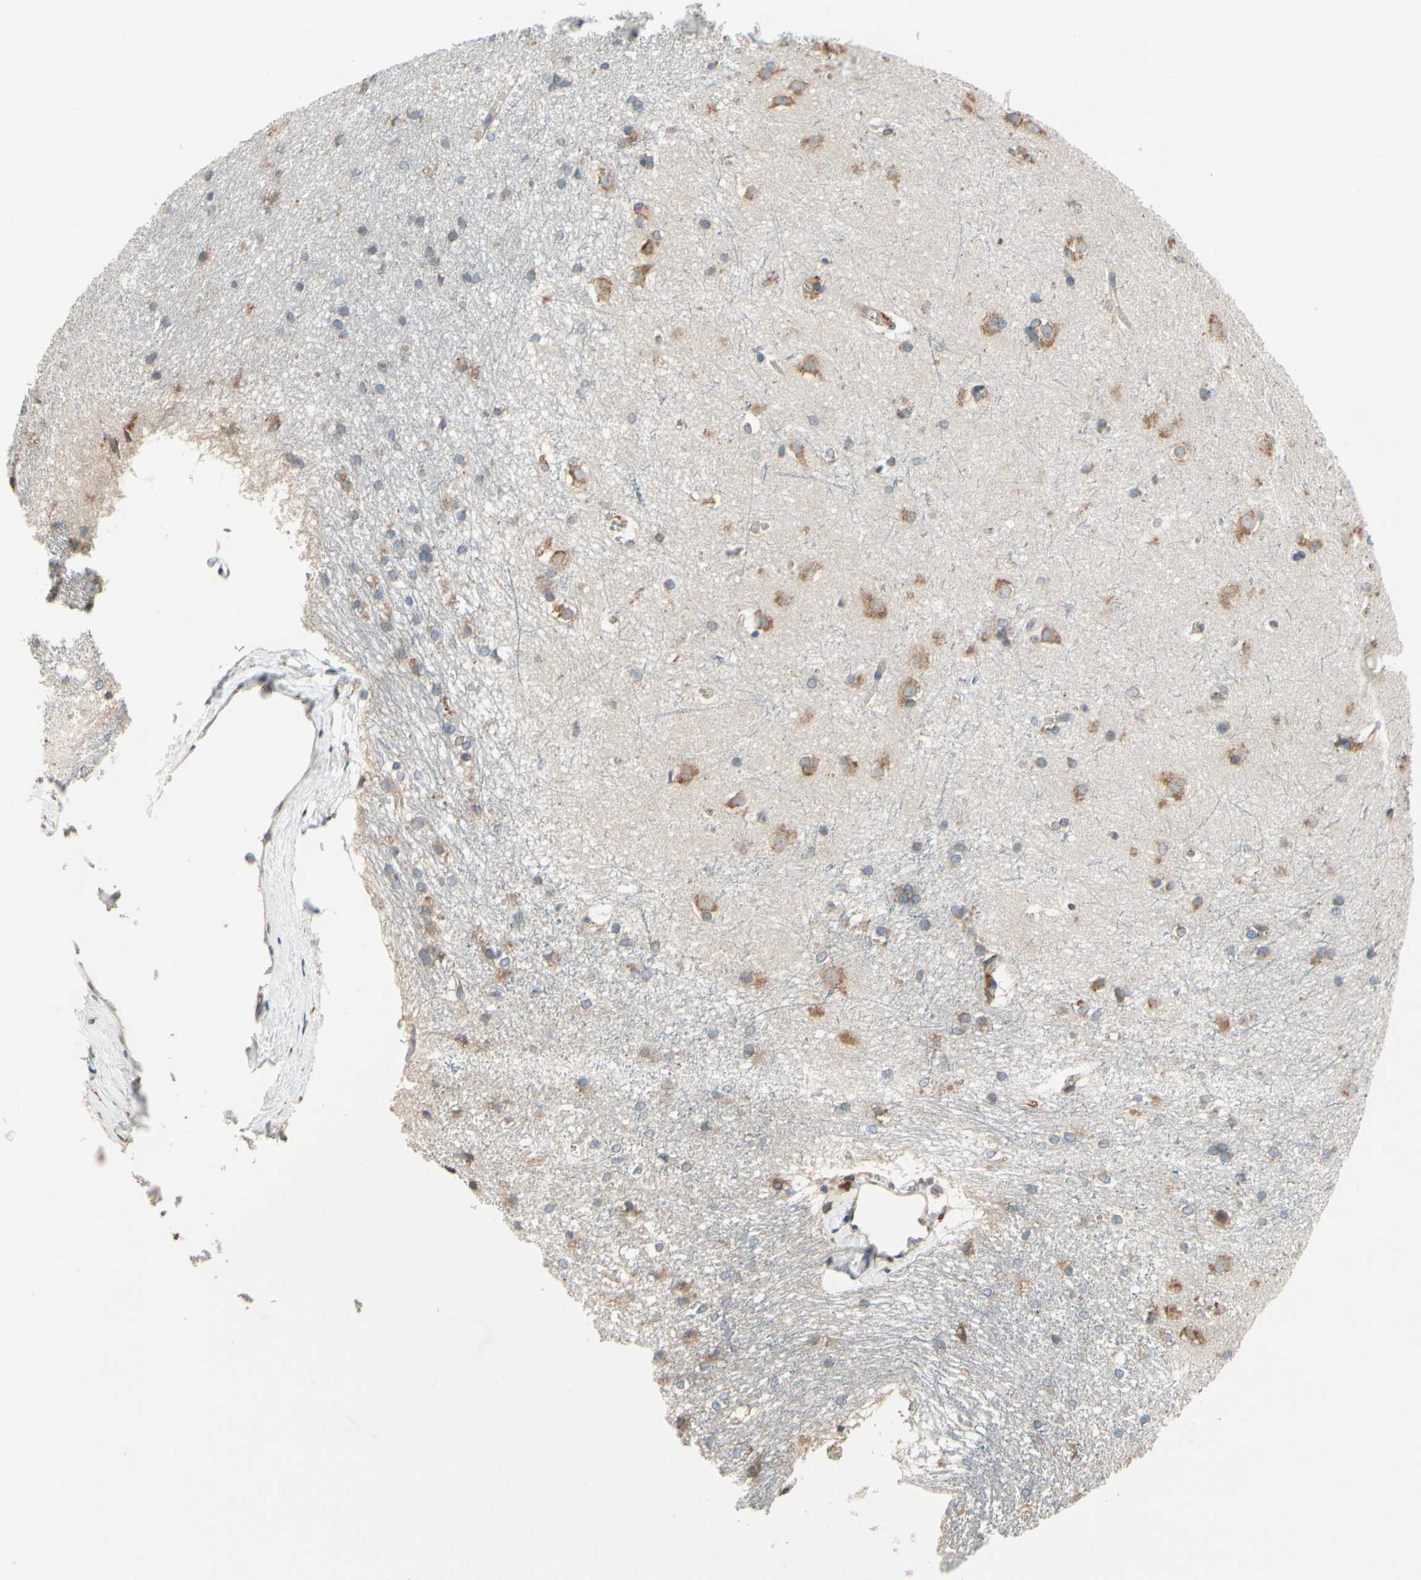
{"staining": {"intensity": "weak", "quantity": "<25%", "location": "cytoplasmic/membranous"}, "tissue": "caudate", "cell_type": "Glial cells", "image_type": "normal", "snomed": [{"axis": "morphology", "description": "Normal tissue, NOS"}, {"axis": "topography", "description": "Lateral ventricle wall"}], "caption": "Photomicrograph shows no significant protein staining in glial cells of normal caudate. (DAB immunohistochemistry visualized using brightfield microscopy, high magnification).", "gene": "RPN2", "patient": {"sex": "female", "age": 19}}